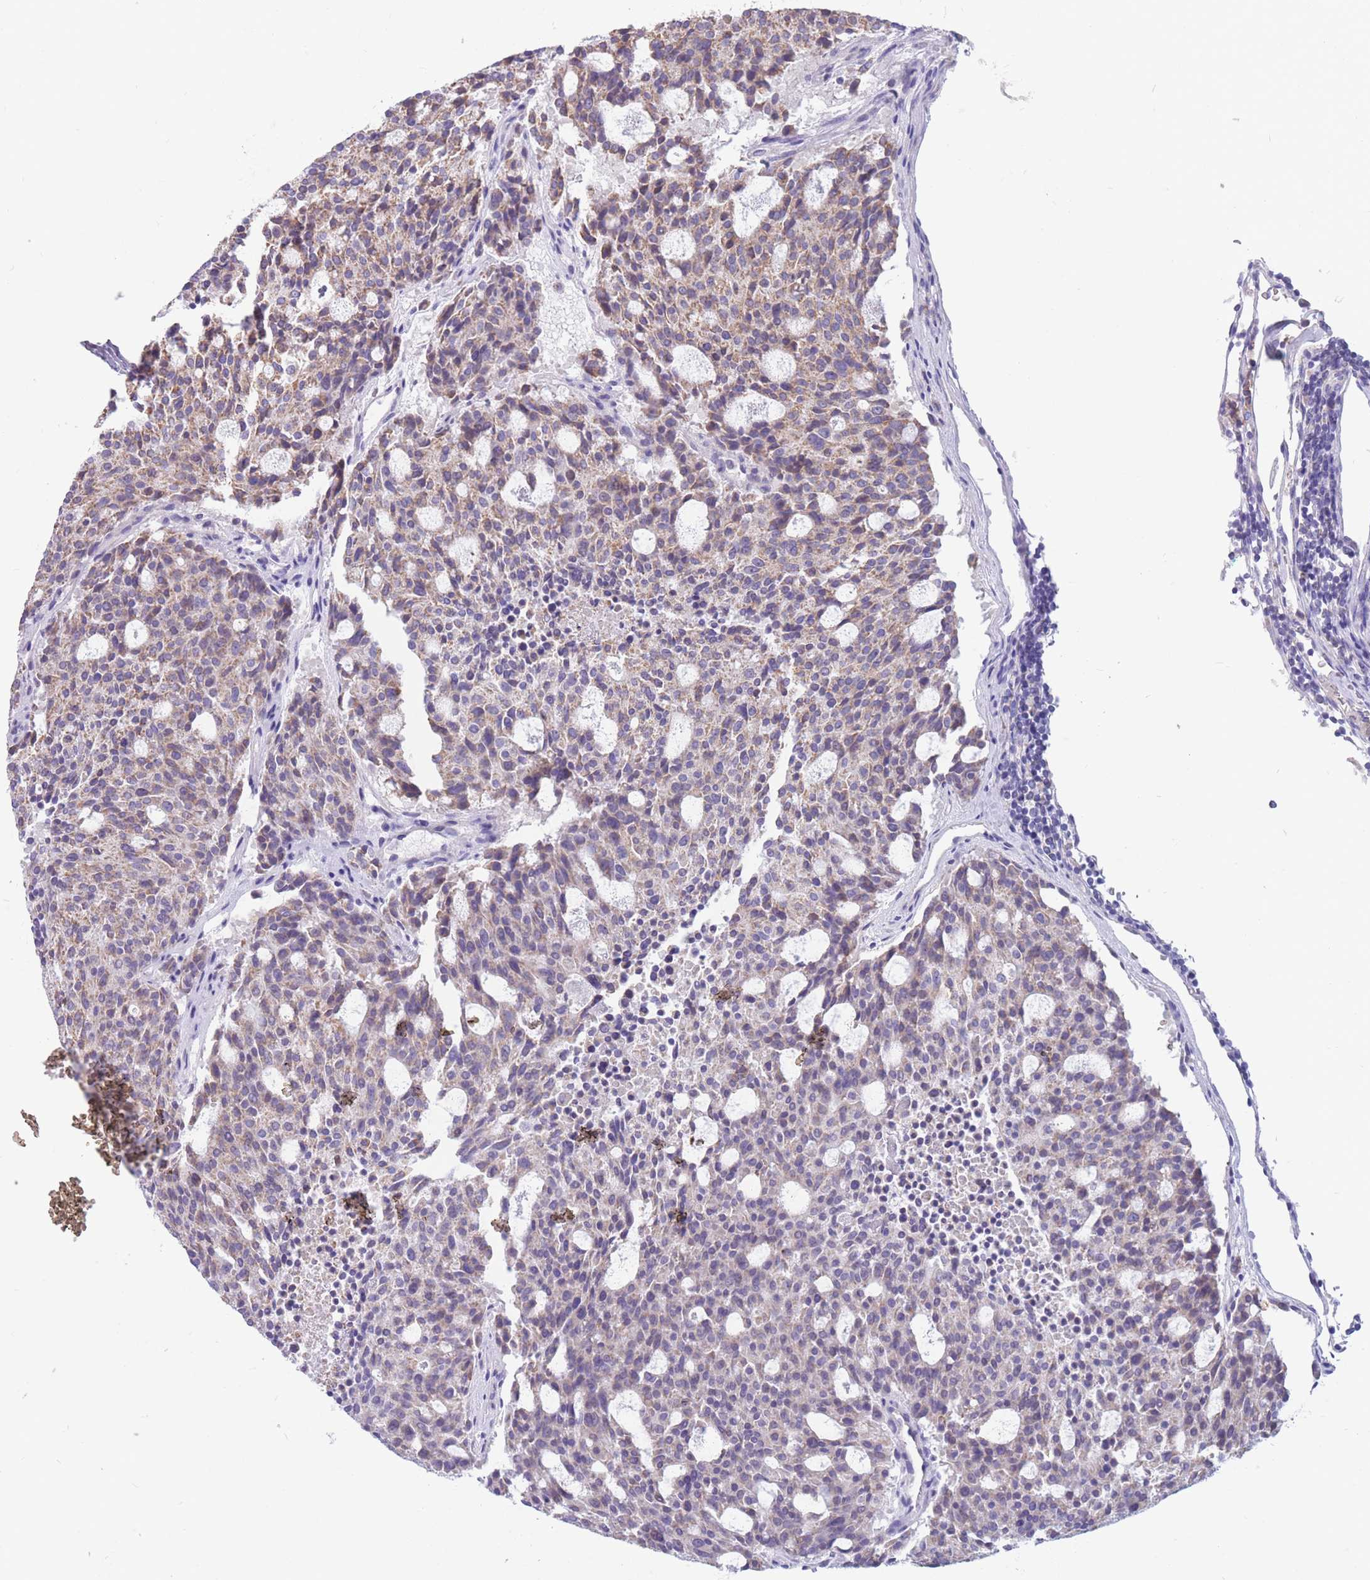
{"staining": {"intensity": "weak", "quantity": "25%-75%", "location": "cytoplasmic/membranous"}, "tissue": "carcinoid", "cell_type": "Tumor cells", "image_type": "cancer", "snomed": [{"axis": "morphology", "description": "Carcinoid, malignant, NOS"}, {"axis": "topography", "description": "Pancreas"}], "caption": "An immunohistochemistry micrograph of neoplastic tissue is shown. Protein staining in brown labels weak cytoplasmic/membranous positivity in carcinoid (malignant) within tumor cells.", "gene": "DHRS11", "patient": {"sex": "female", "age": 54}}